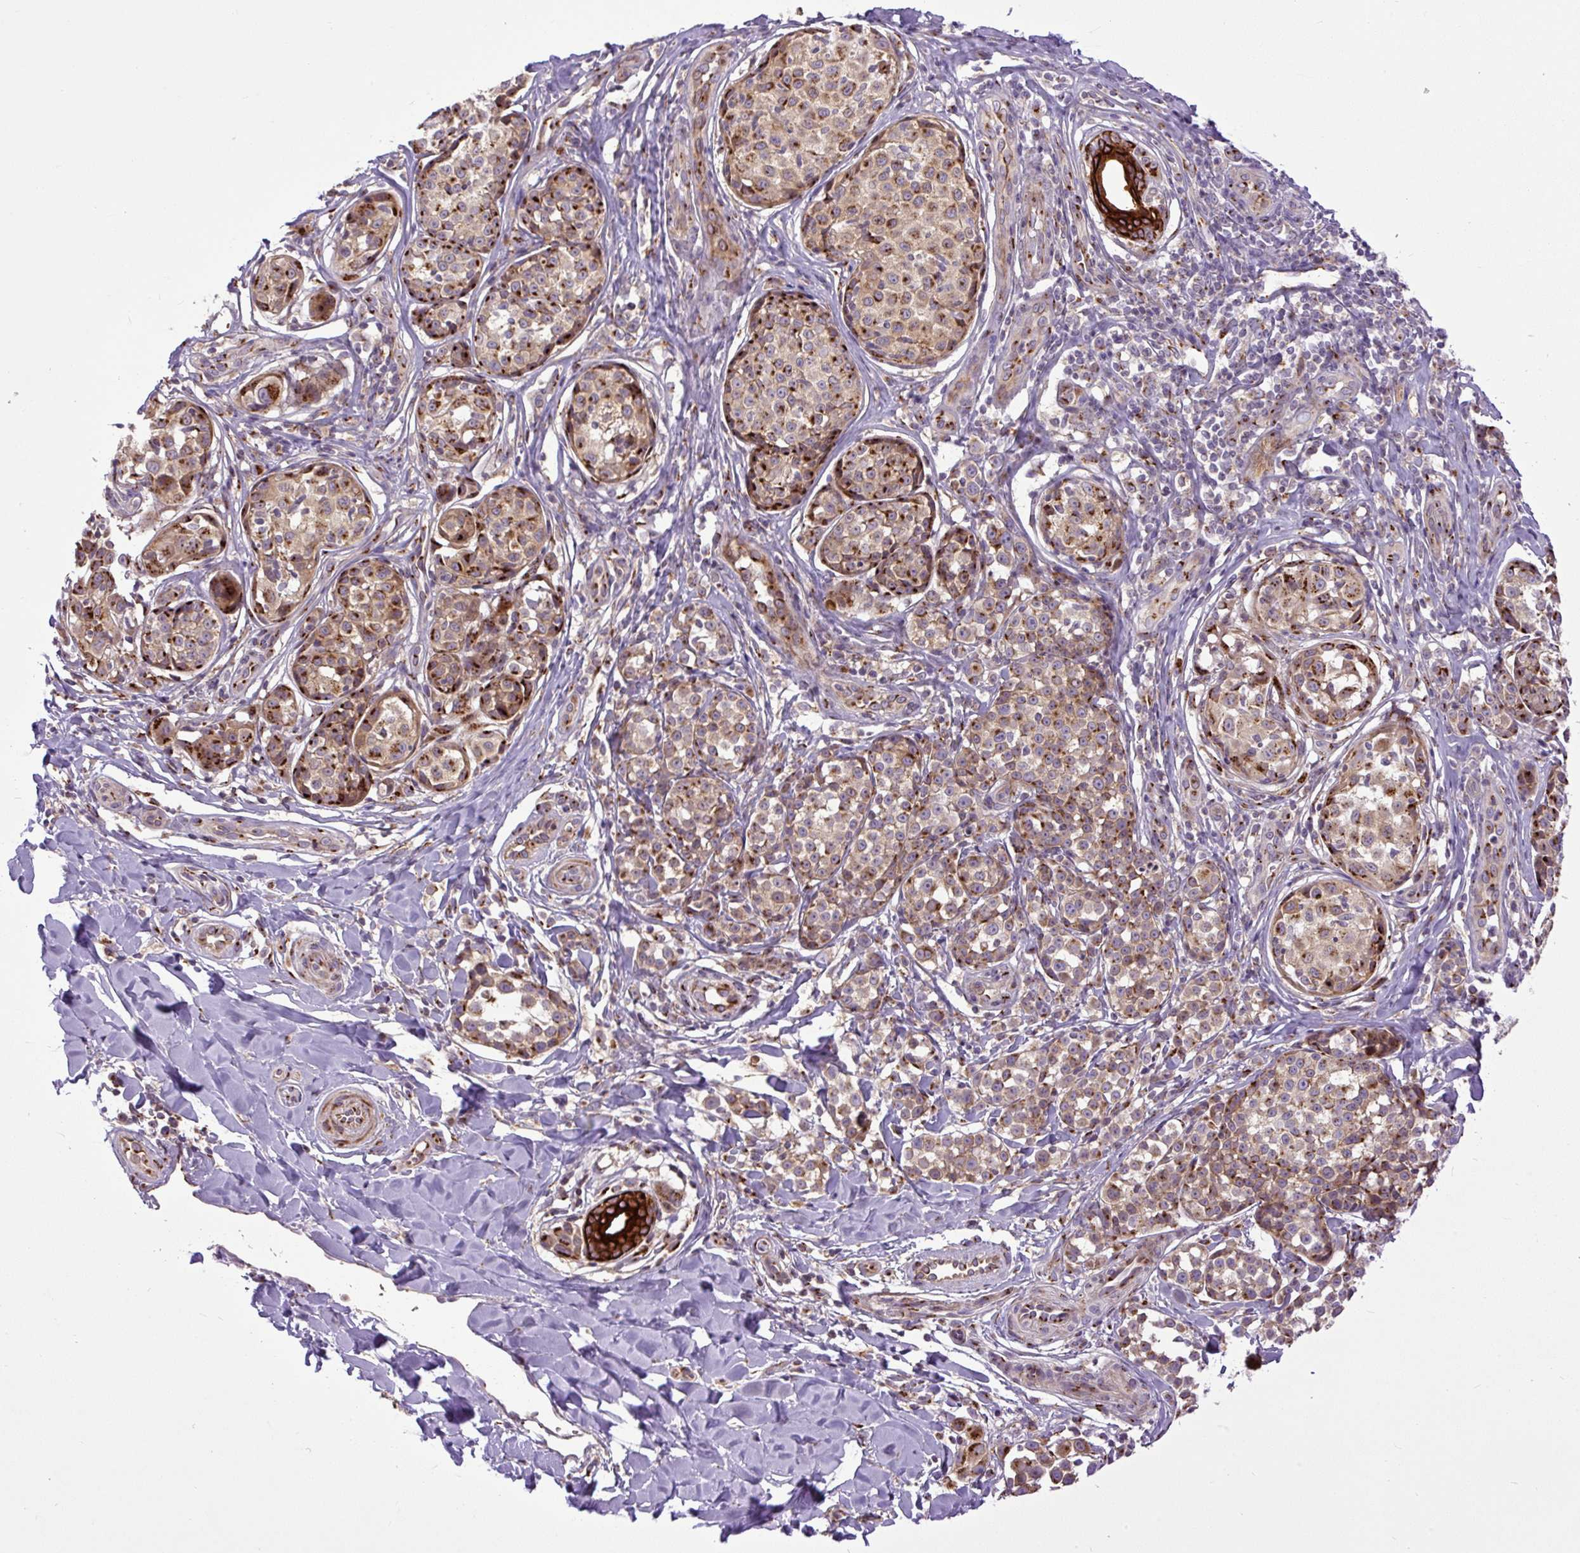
{"staining": {"intensity": "strong", "quantity": "25%-75%", "location": "cytoplasmic/membranous"}, "tissue": "melanoma", "cell_type": "Tumor cells", "image_type": "cancer", "snomed": [{"axis": "morphology", "description": "Malignant melanoma, NOS"}, {"axis": "topography", "description": "Skin"}], "caption": "High-magnification brightfield microscopy of malignant melanoma stained with DAB (3,3'-diaminobenzidine) (brown) and counterstained with hematoxylin (blue). tumor cells exhibit strong cytoplasmic/membranous positivity is seen in about25%-75% of cells.", "gene": "MSMP", "patient": {"sex": "female", "age": 35}}